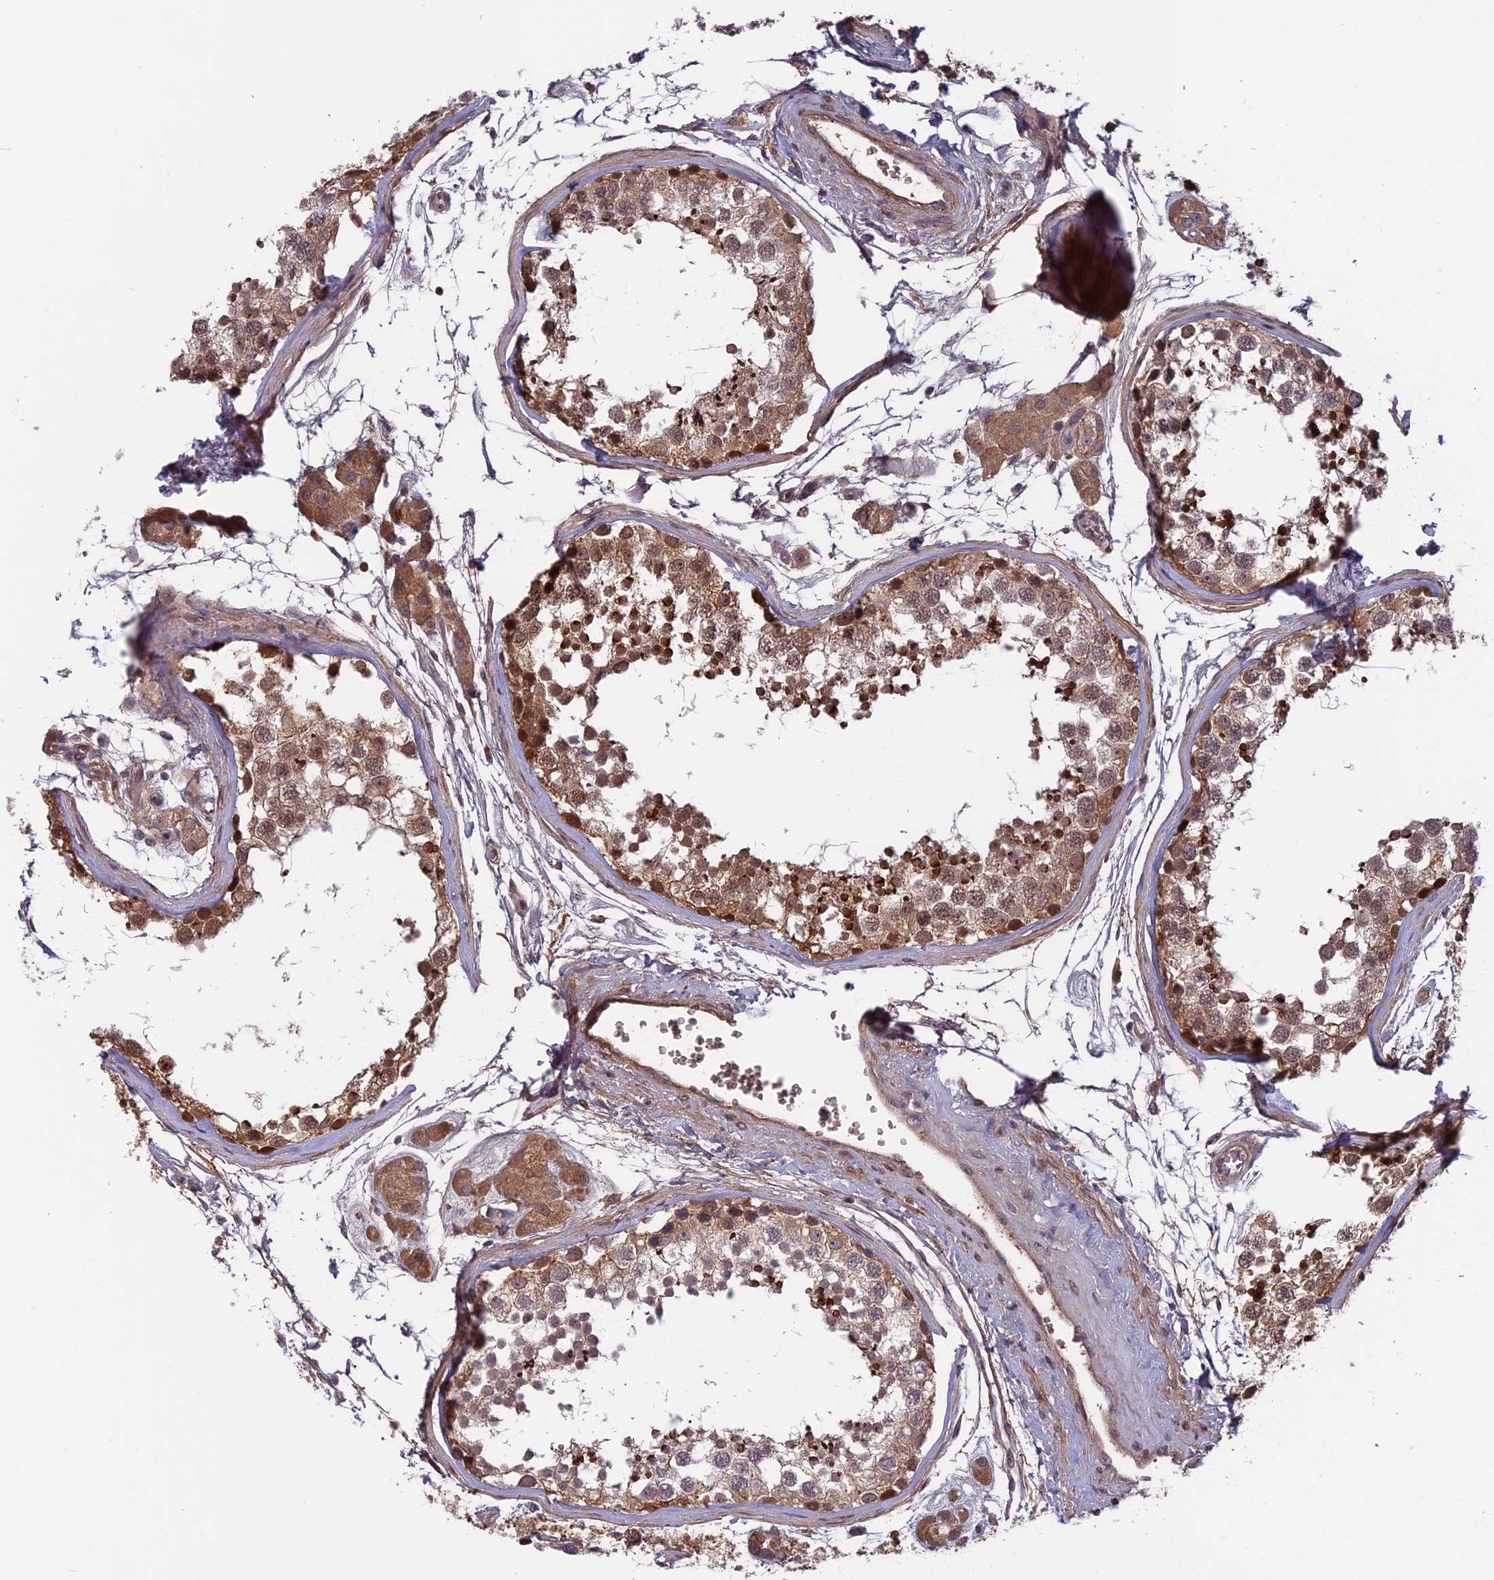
{"staining": {"intensity": "strong", "quantity": "25%-75%", "location": "cytoplasmic/membranous"}, "tissue": "testis", "cell_type": "Cells in seminiferous ducts", "image_type": "normal", "snomed": [{"axis": "morphology", "description": "Normal tissue, NOS"}, {"axis": "topography", "description": "Testis"}], "caption": "Strong cytoplasmic/membranous positivity for a protein is appreciated in about 25%-75% of cells in seminiferous ducts of unremarkable testis using immunohistochemistry.", "gene": "FADS1", "patient": {"sex": "male", "age": 56}}